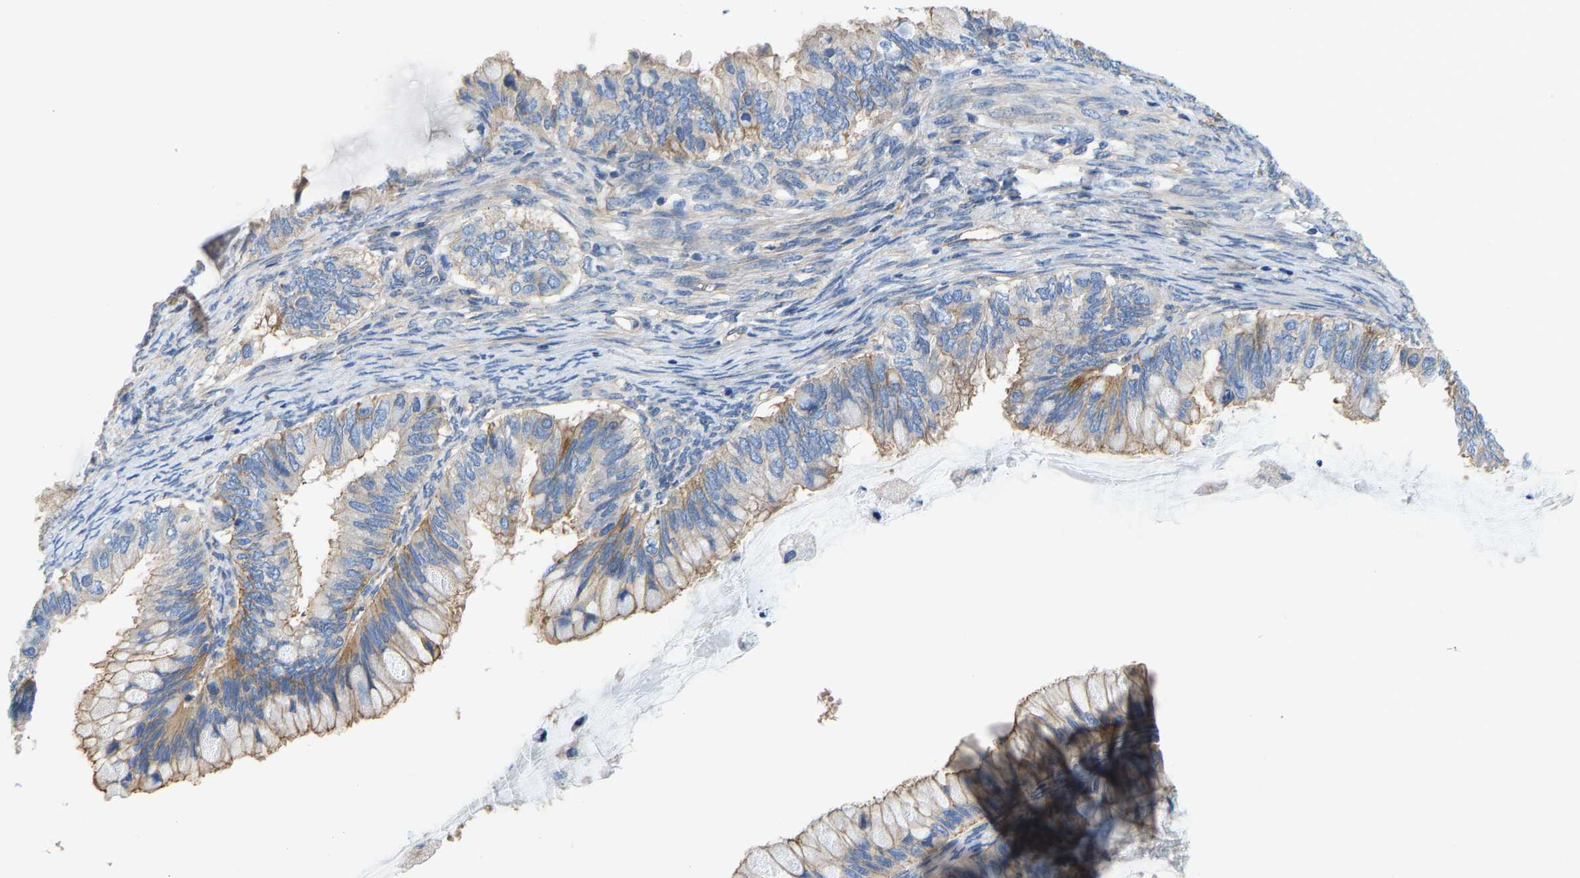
{"staining": {"intensity": "moderate", "quantity": "25%-75%", "location": "cytoplasmic/membranous"}, "tissue": "ovarian cancer", "cell_type": "Tumor cells", "image_type": "cancer", "snomed": [{"axis": "morphology", "description": "Cystadenocarcinoma, mucinous, NOS"}, {"axis": "topography", "description": "Ovary"}], "caption": "Ovarian cancer stained with DAB (3,3'-diaminobenzidine) immunohistochemistry (IHC) shows medium levels of moderate cytoplasmic/membranous positivity in approximately 25%-75% of tumor cells.", "gene": "CHAD", "patient": {"sex": "female", "age": 80}}